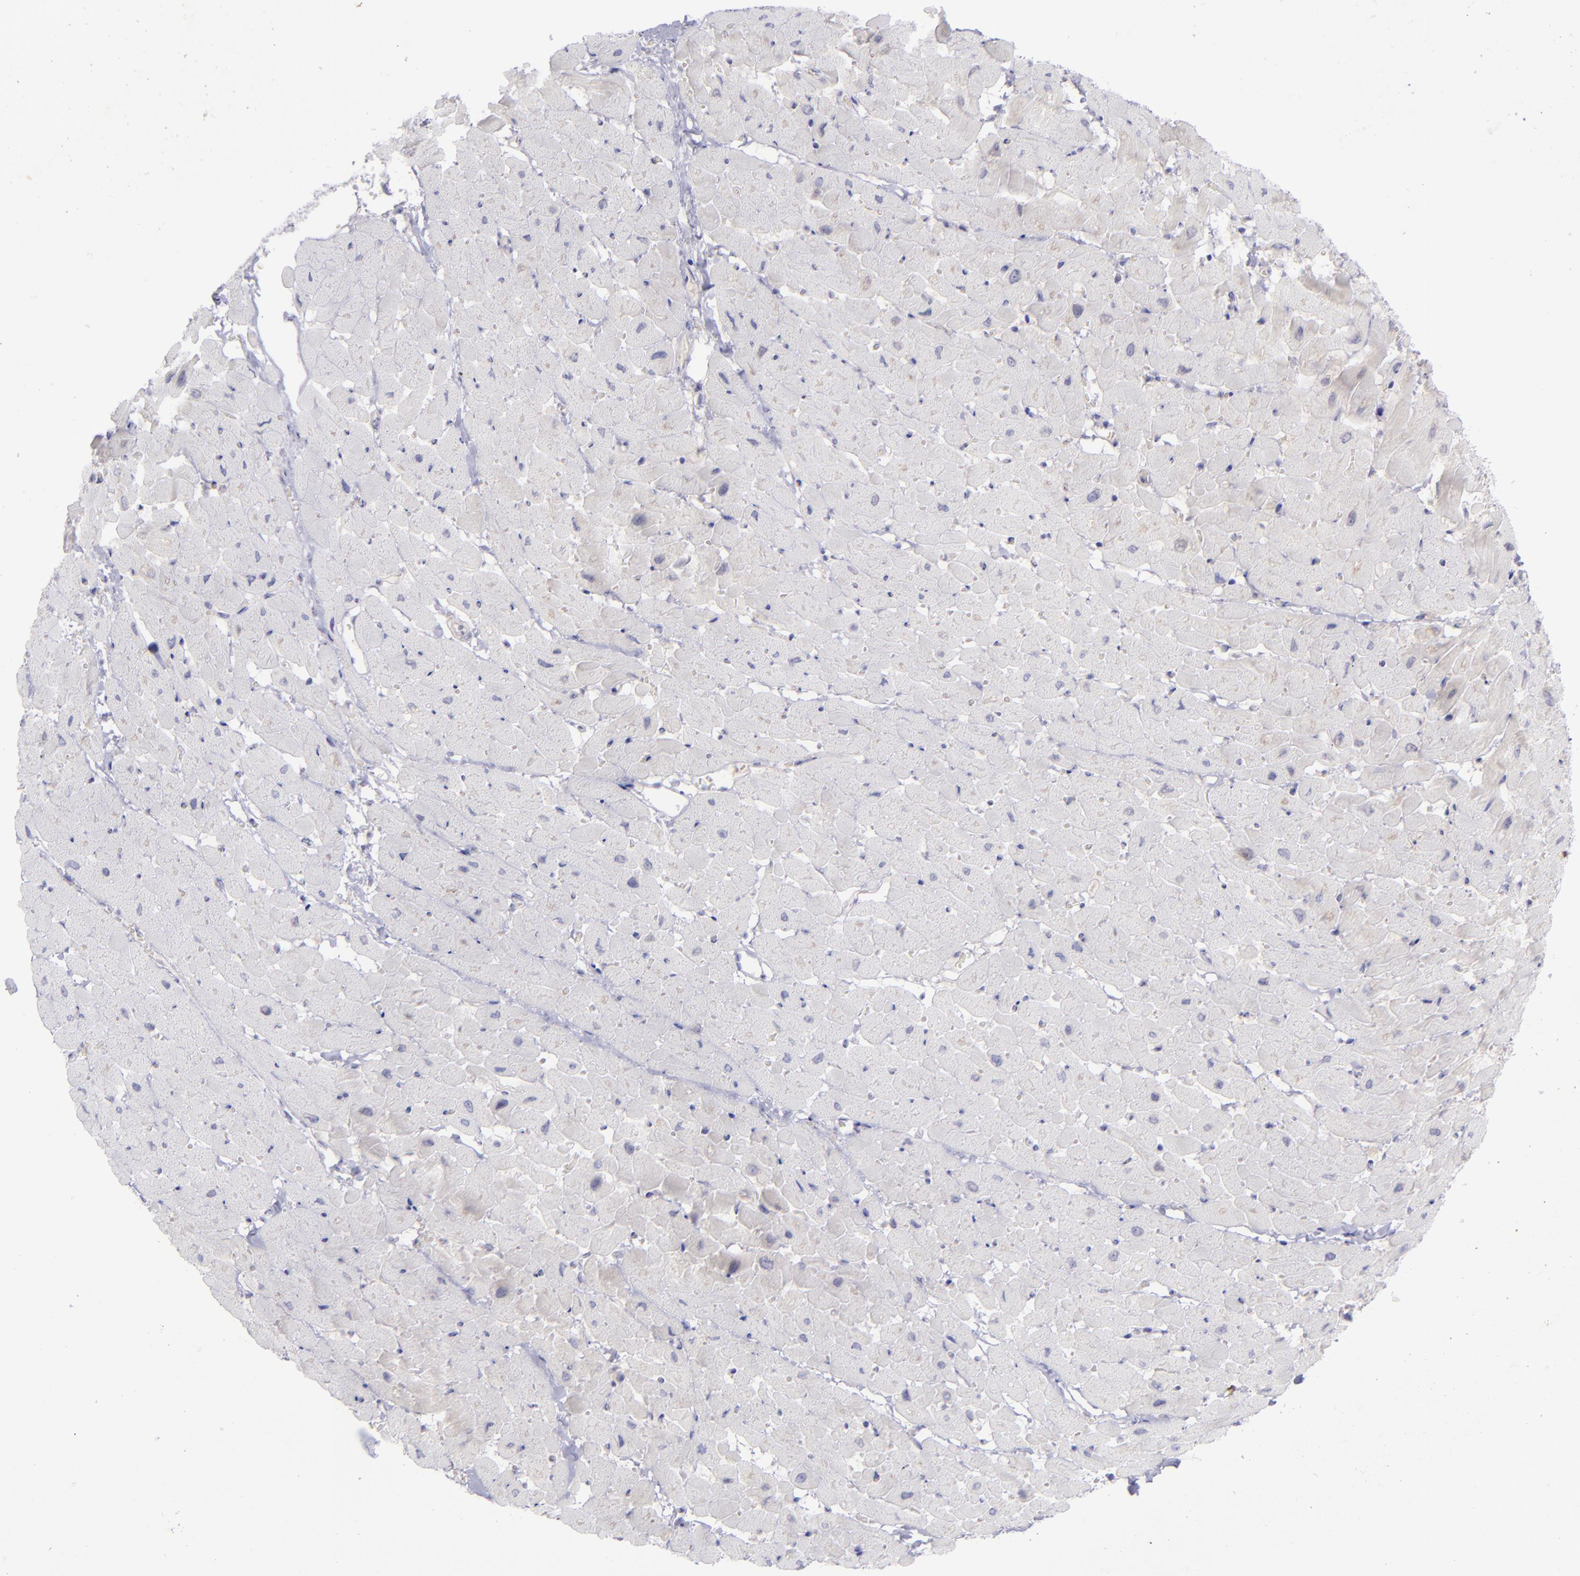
{"staining": {"intensity": "weak", "quantity": "<25%", "location": "cytoplasmic/membranous"}, "tissue": "heart muscle", "cell_type": "Cardiomyocytes", "image_type": "normal", "snomed": [{"axis": "morphology", "description": "Normal tissue, NOS"}, {"axis": "topography", "description": "Heart"}], "caption": "This photomicrograph is of normal heart muscle stained with IHC to label a protein in brown with the nuclei are counter-stained blue. There is no positivity in cardiomyocytes.", "gene": "EVPL", "patient": {"sex": "male", "age": 45}}